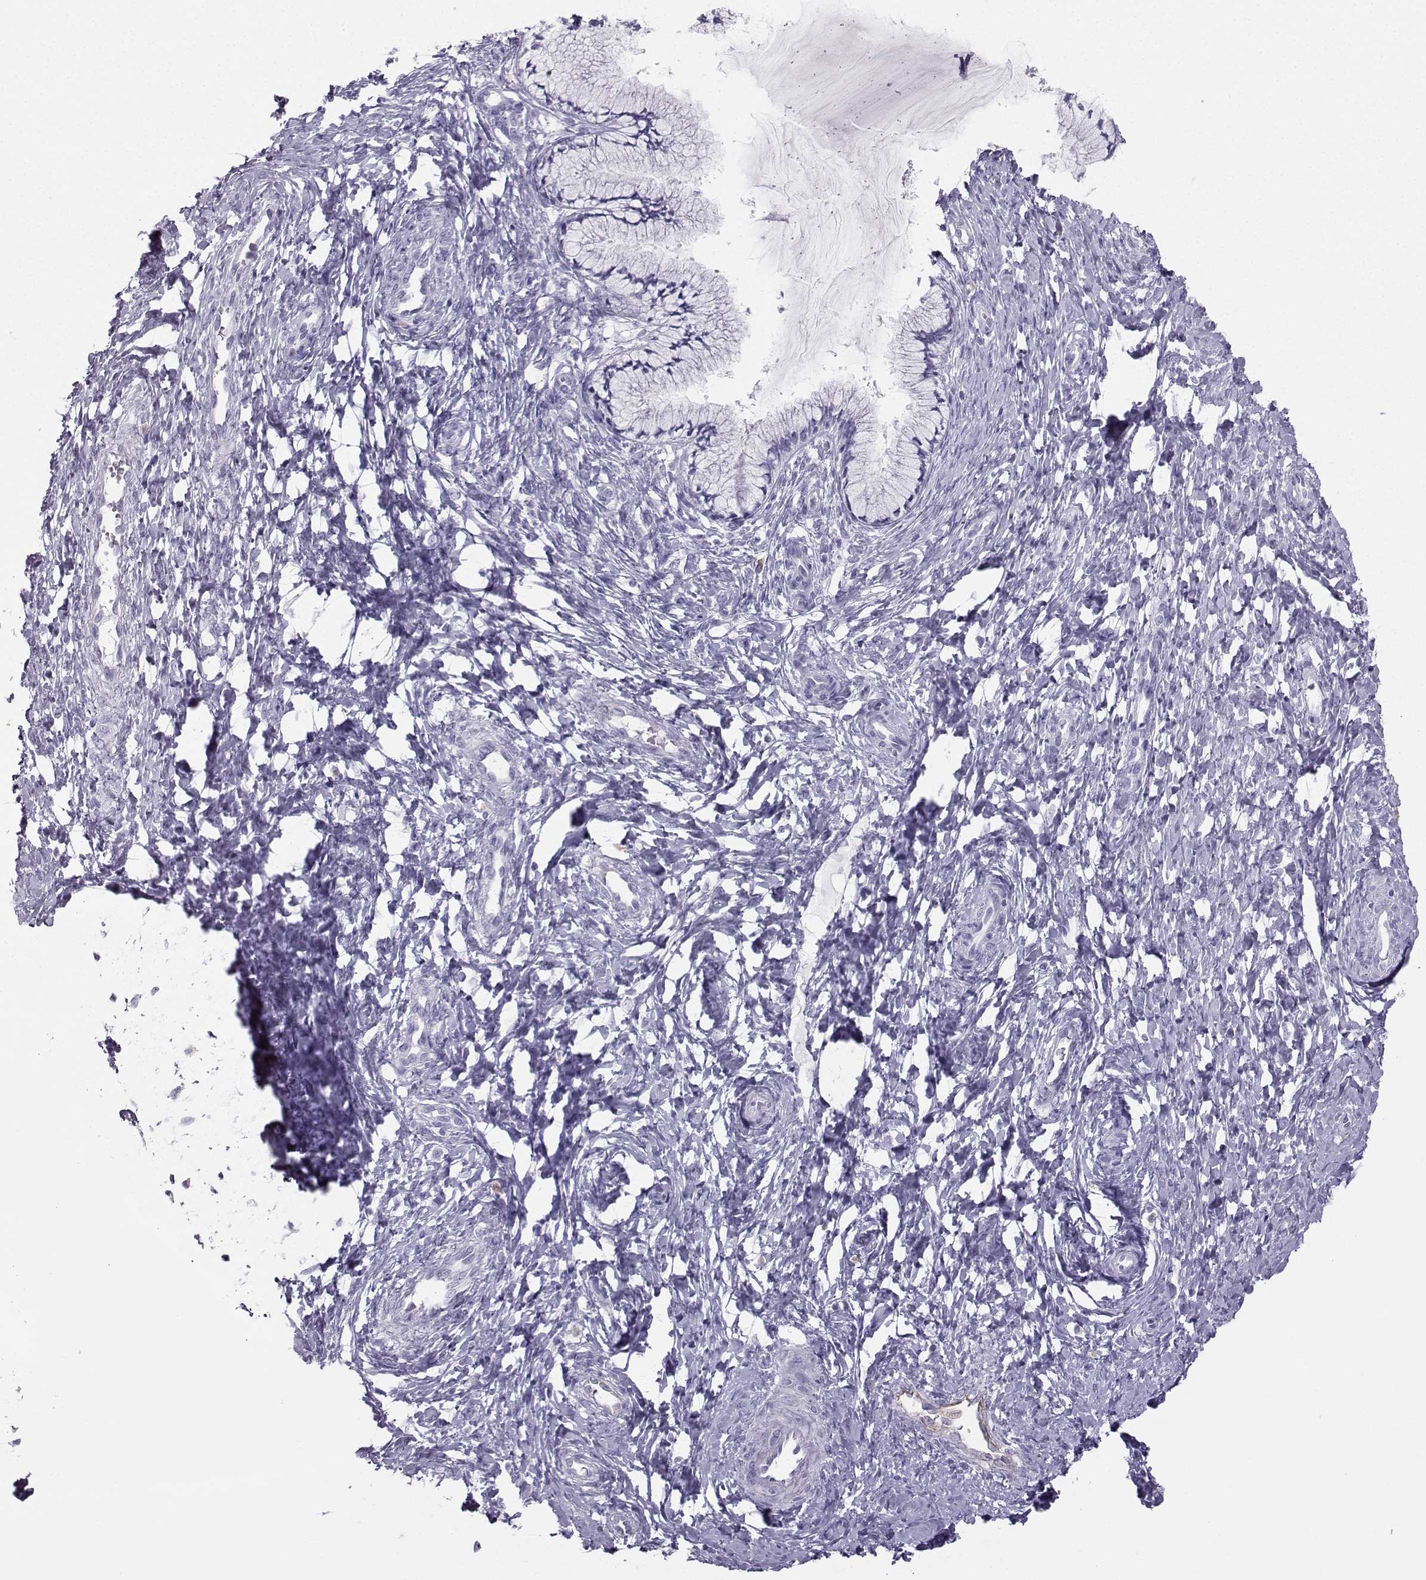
{"staining": {"intensity": "negative", "quantity": "none", "location": "none"}, "tissue": "cervix", "cell_type": "Glandular cells", "image_type": "normal", "snomed": [{"axis": "morphology", "description": "Normal tissue, NOS"}, {"axis": "topography", "description": "Cervix"}], "caption": "Cervix stained for a protein using immunohistochemistry displays no positivity glandular cells.", "gene": "IQCD", "patient": {"sex": "female", "age": 37}}